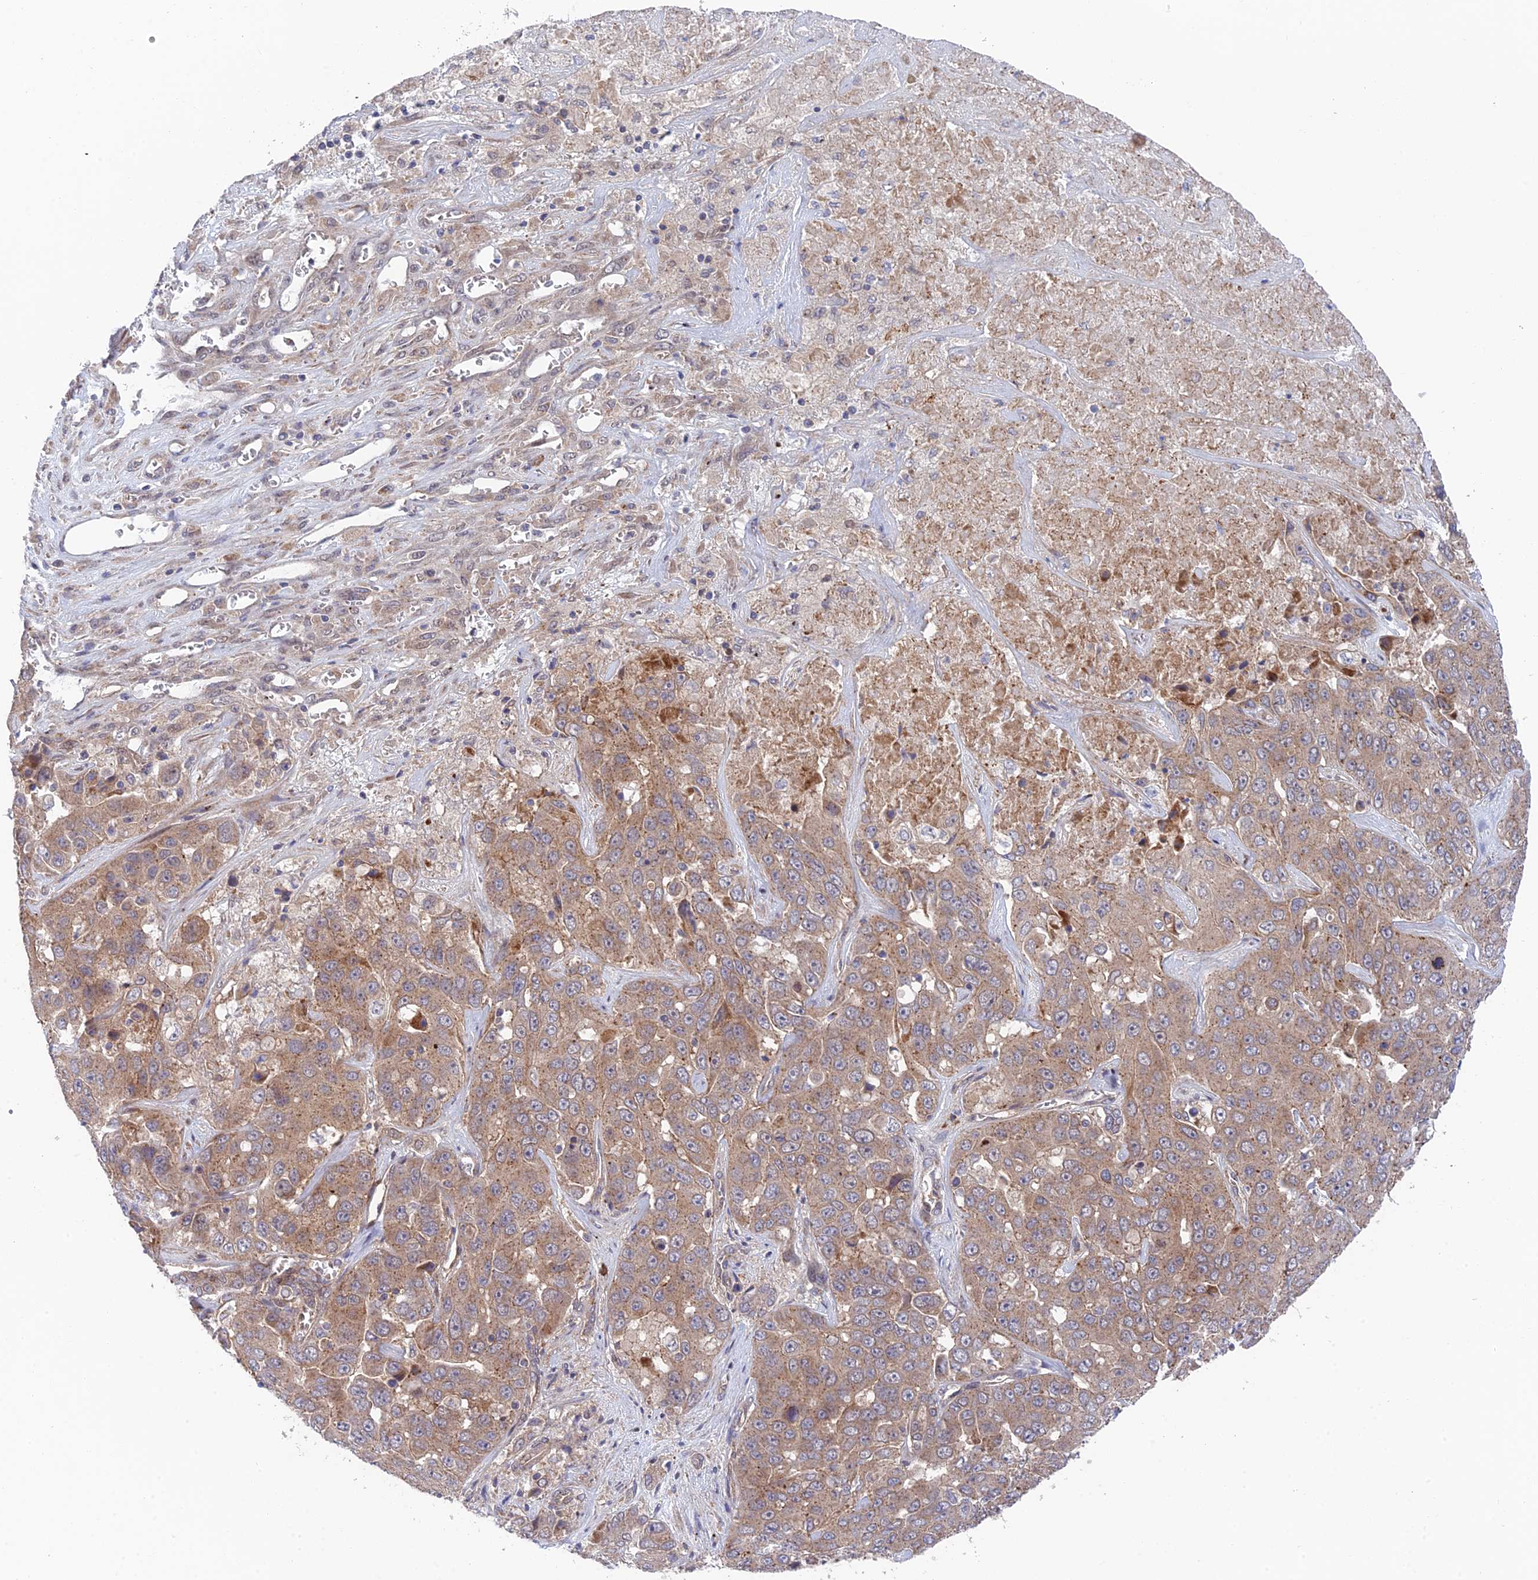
{"staining": {"intensity": "weak", "quantity": "25%-75%", "location": "cytoplasmic/membranous"}, "tissue": "liver cancer", "cell_type": "Tumor cells", "image_type": "cancer", "snomed": [{"axis": "morphology", "description": "Cholangiocarcinoma"}, {"axis": "topography", "description": "Liver"}], "caption": "Tumor cells display low levels of weak cytoplasmic/membranous expression in approximately 25%-75% of cells in human liver cancer (cholangiocarcinoma).", "gene": "UROS", "patient": {"sex": "female", "age": 52}}